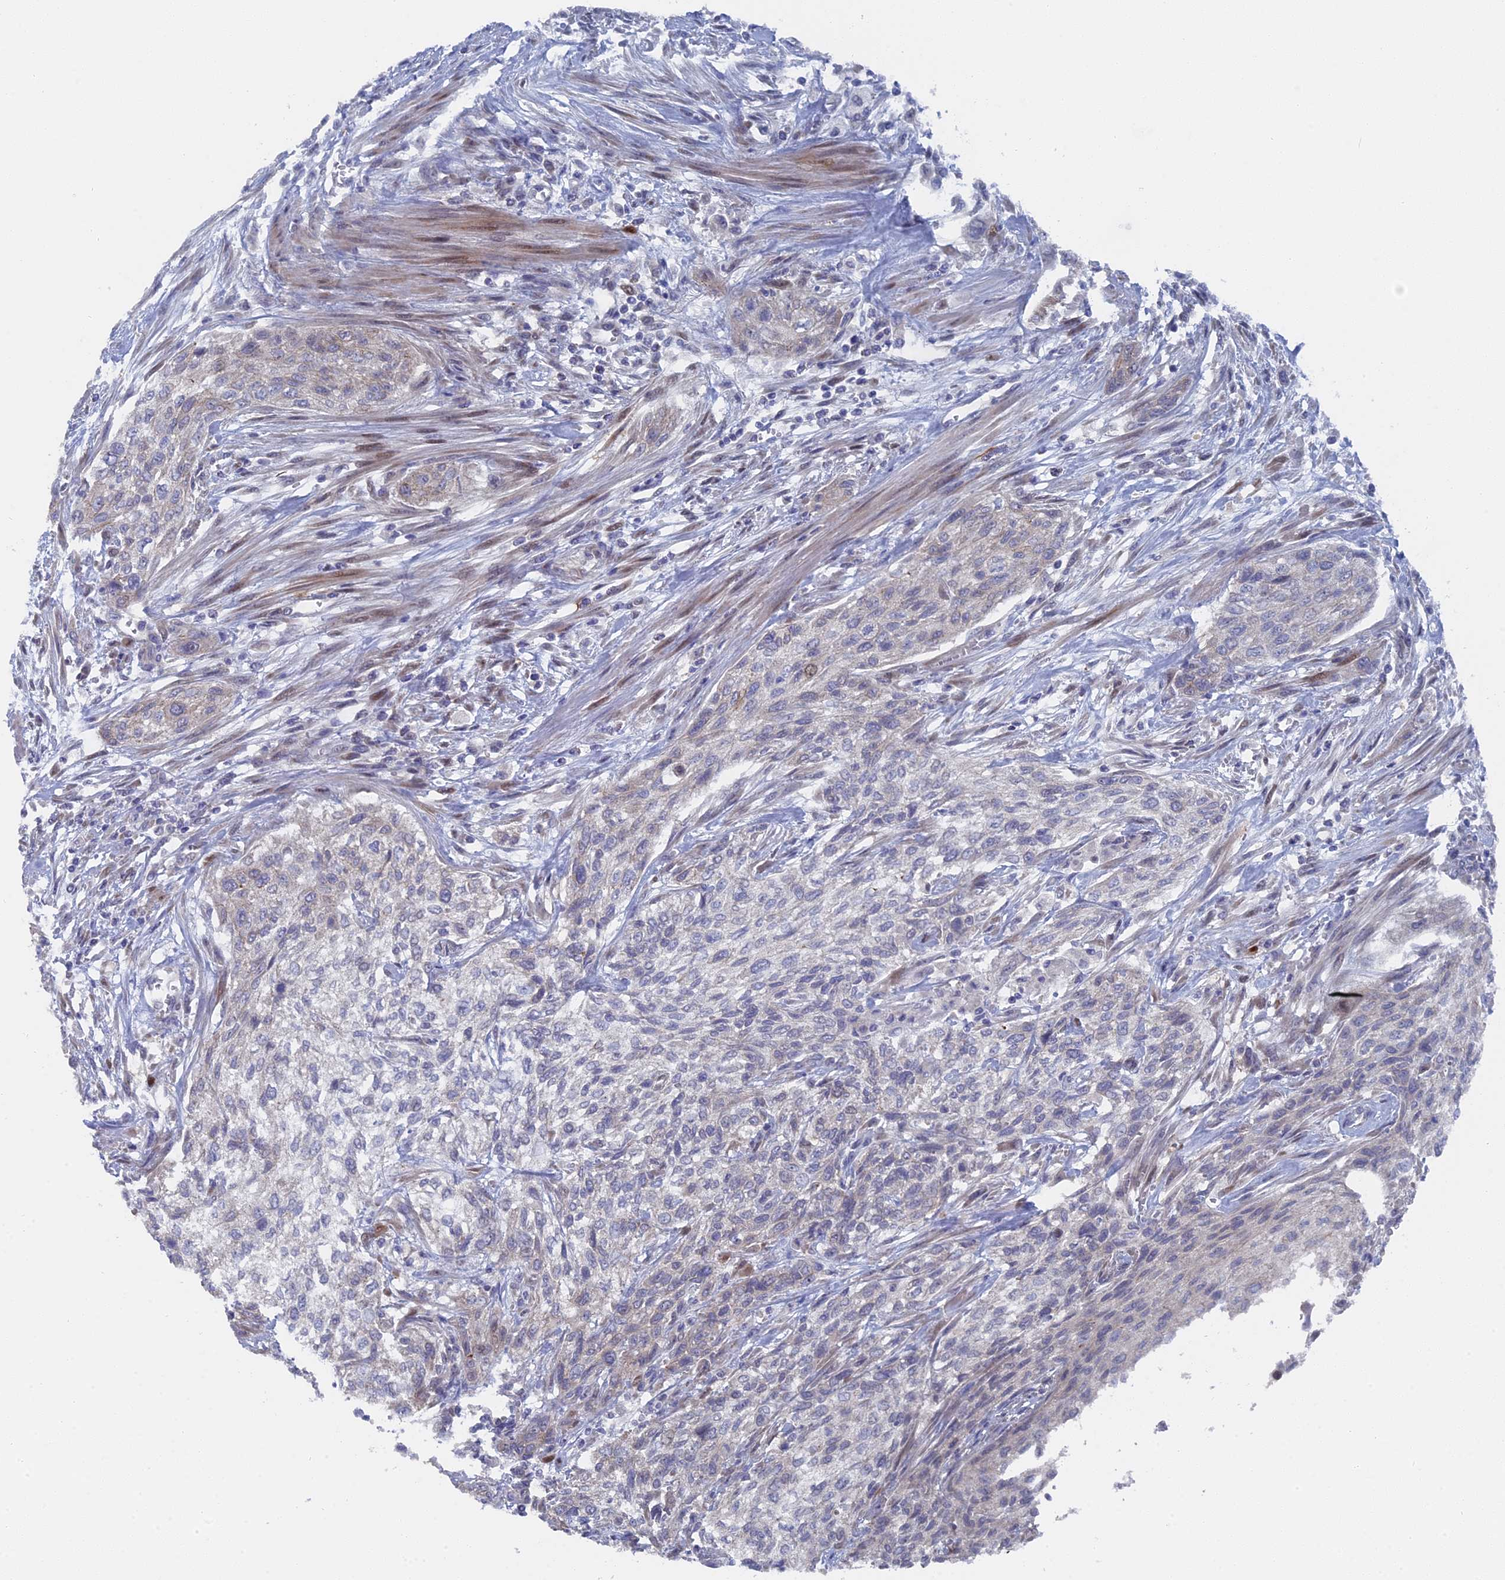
{"staining": {"intensity": "negative", "quantity": "none", "location": "none"}, "tissue": "urothelial cancer", "cell_type": "Tumor cells", "image_type": "cancer", "snomed": [{"axis": "morphology", "description": "Urothelial carcinoma, High grade"}, {"axis": "topography", "description": "Urinary bladder"}], "caption": "Immunohistochemical staining of urothelial carcinoma (high-grade) demonstrates no significant positivity in tumor cells.", "gene": "TMEM161A", "patient": {"sex": "male", "age": 35}}